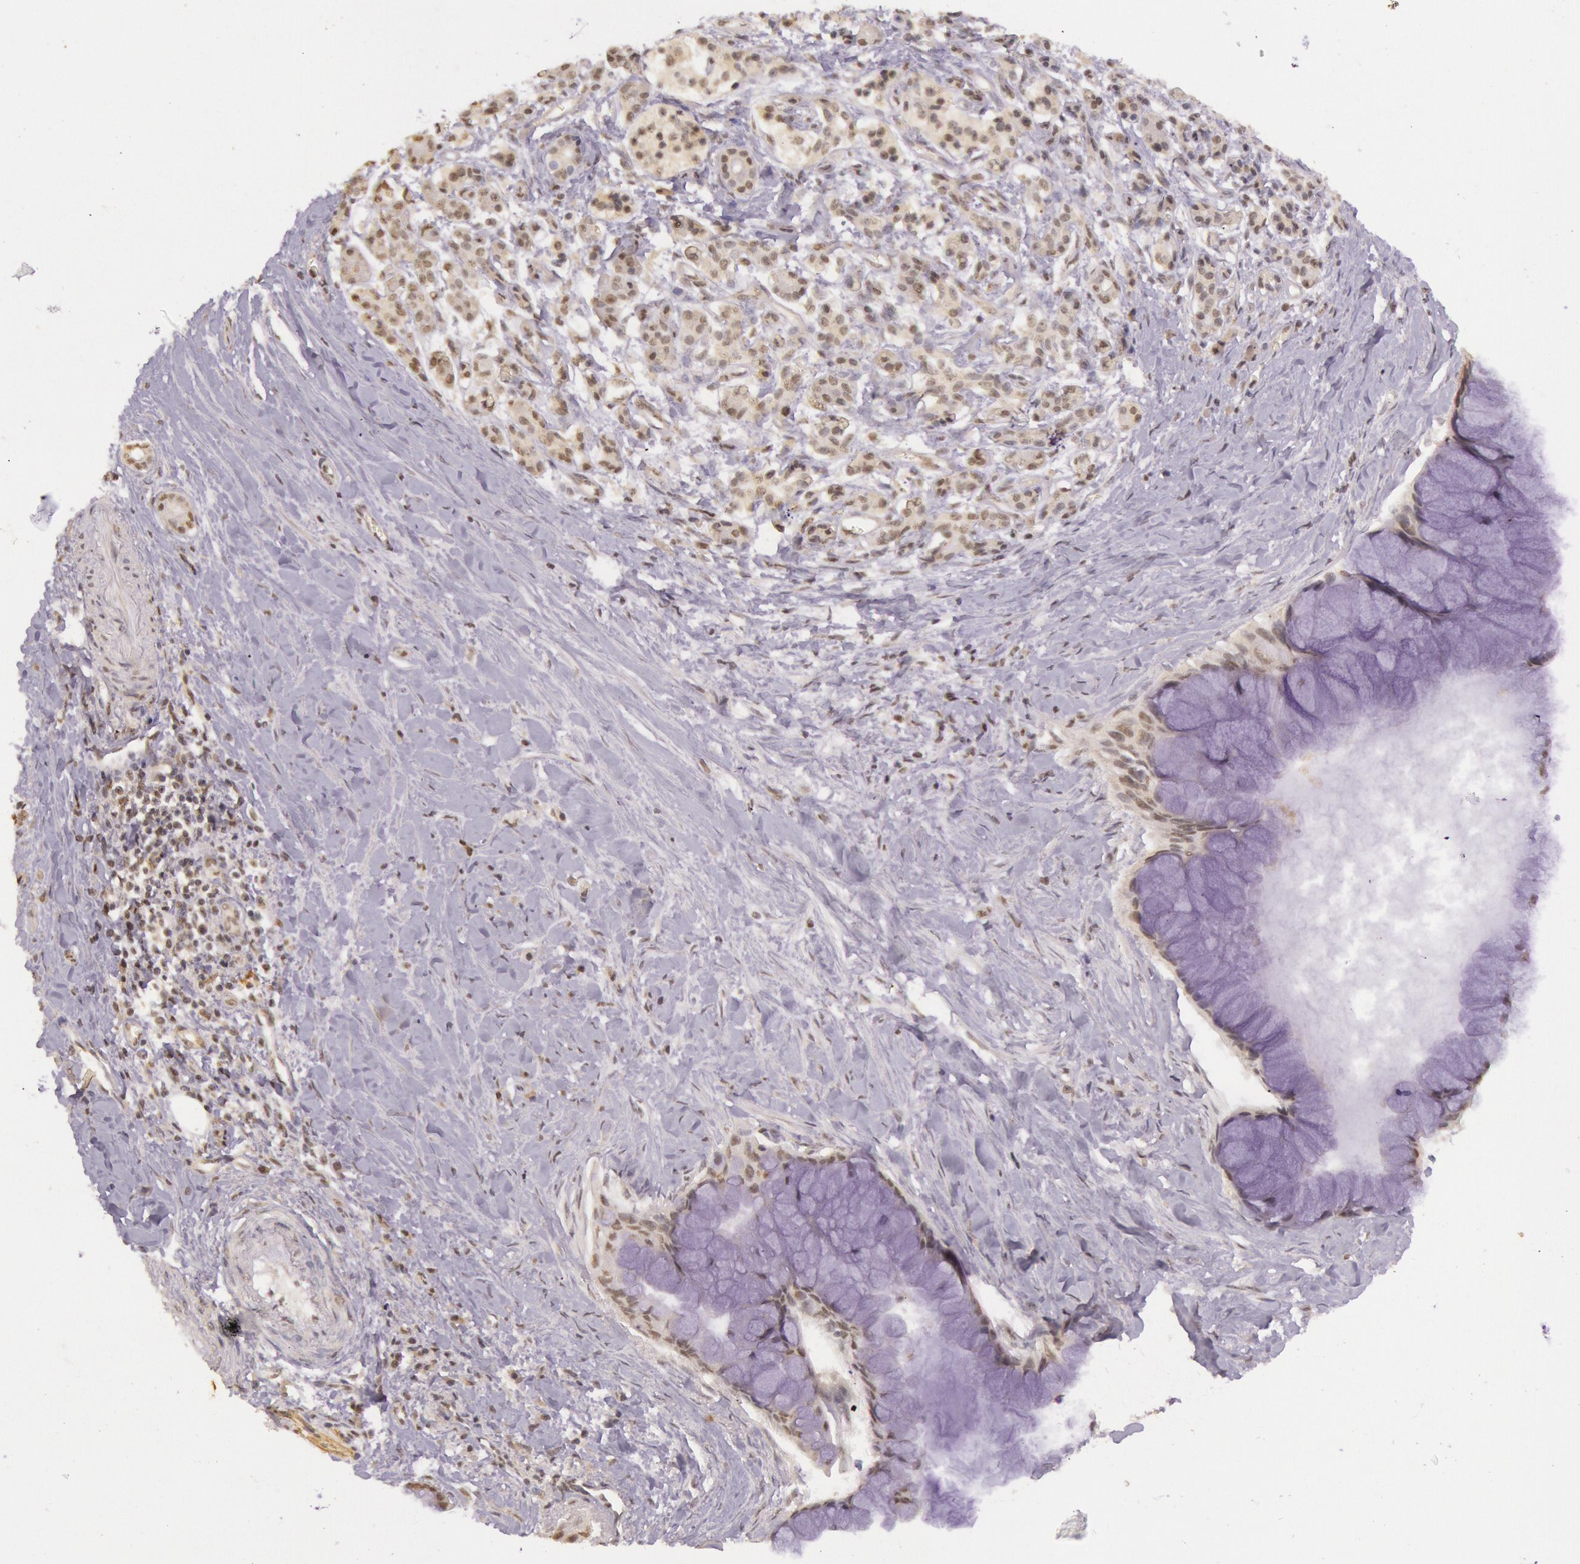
{"staining": {"intensity": "moderate", "quantity": "25%-75%", "location": "cytoplasmic/membranous,nuclear"}, "tissue": "pancreatic cancer", "cell_type": "Tumor cells", "image_type": "cancer", "snomed": [{"axis": "morphology", "description": "Adenocarcinoma, NOS"}, {"axis": "topography", "description": "Pancreas"}], "caption": "A brown stain highlights moderate cytoplasmic/membranous and nuclear expression of a protein in pancreatic cancer (adenocarcinoma) tumor cells.", "gene": "RTL10", "patient": {"sex": "male", "age": 59}}